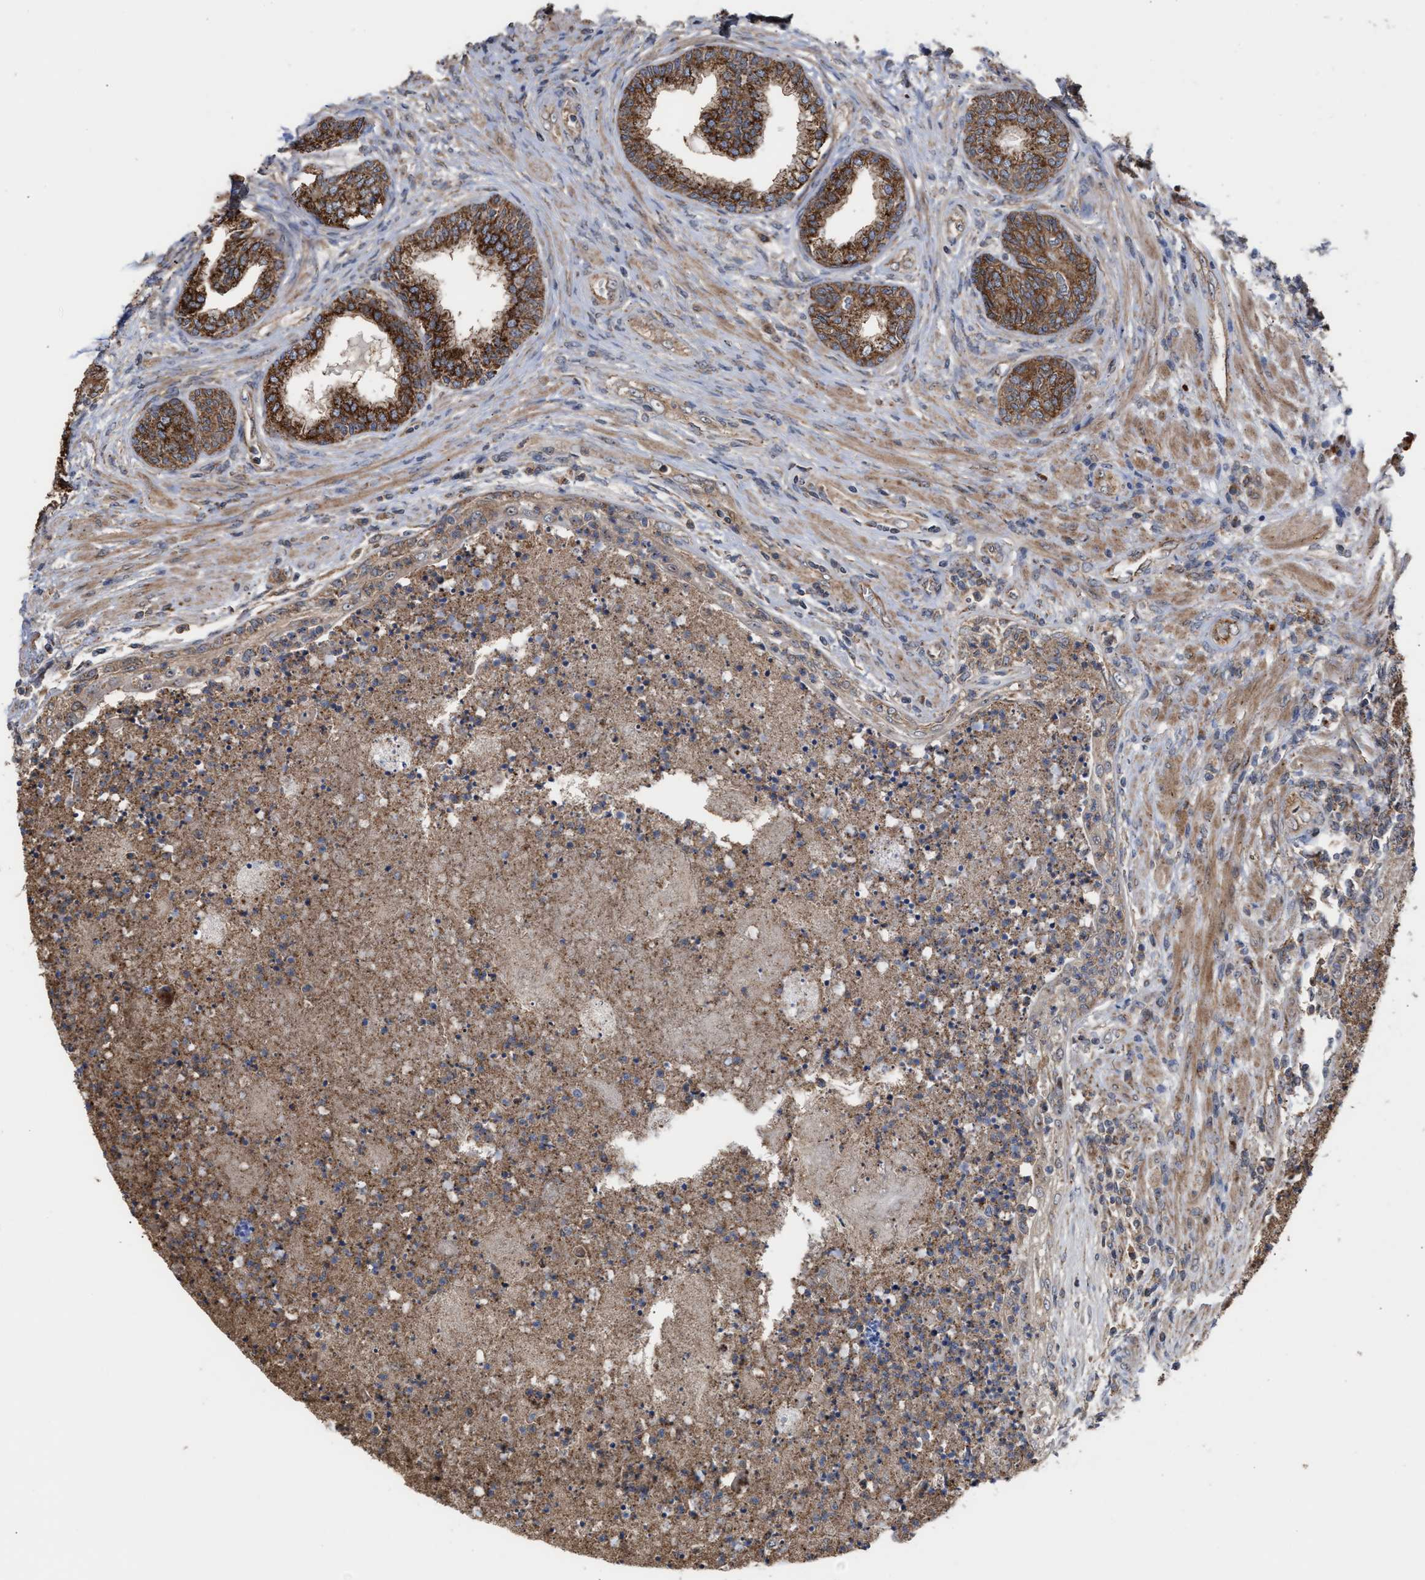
{"staining": {"intensity": "strong", "quantity": ">75%", "location": "cytoplasmic/membranous"}, "tissue": "prostate", "cell_type": "Glandular cells", "image_type": "normal", "snomed": [{"axis": "morphology", "description": "Normal tissue, NOS"}, {"axis": "topography", "description": "Prostate"}], "caption": "DAB immunohistochemical staining of normal human prostate shows strong cytoplasmic/membranous protein staining in about >75% of glandular cells.", "gene": "EXOSC2", "patient": {"sex": "male", "age": 76}}